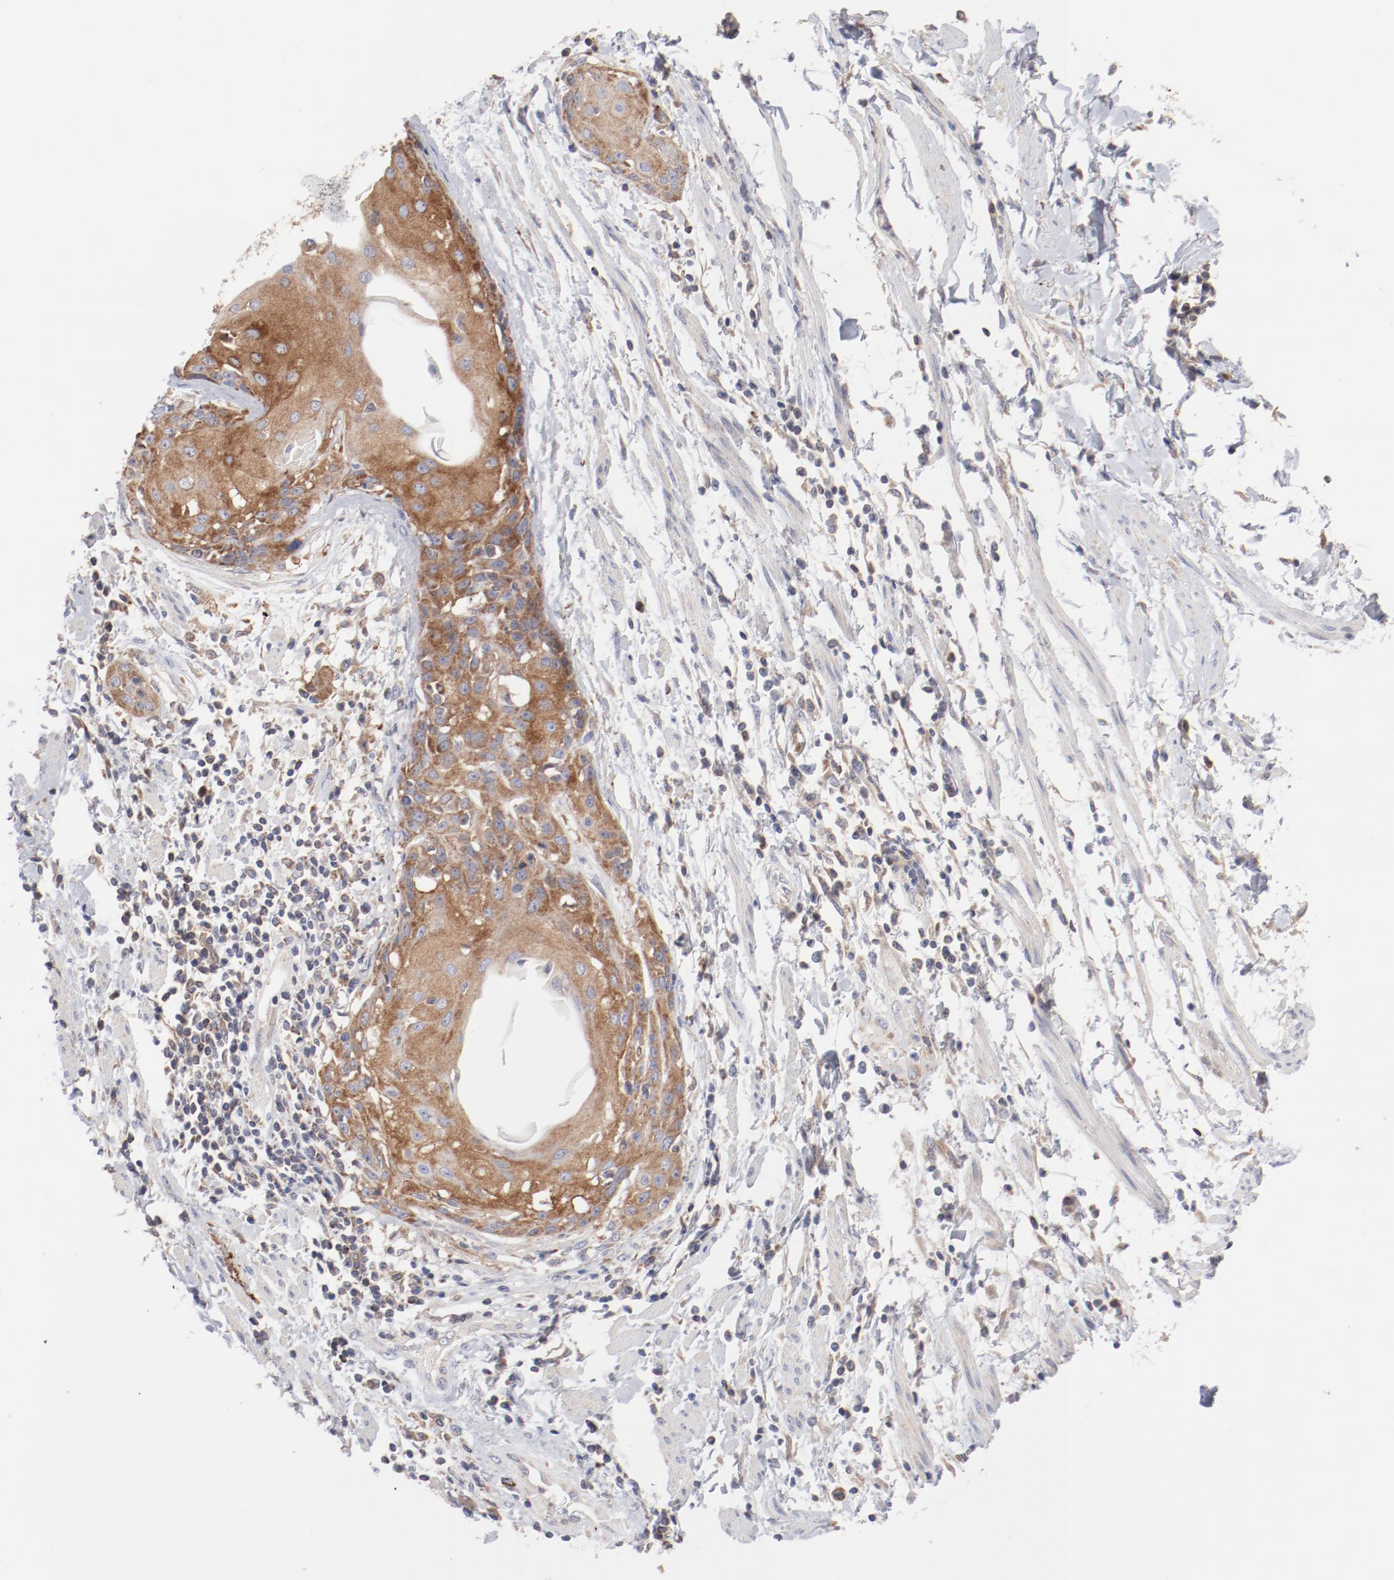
{"staining": {"intensity": "moderate", "quantity": ">75%", "location": "cytoplasmic/membranous"}, "tissue": "cervical cancer", "cell_type": "Tumor cells", "image_type": "cancer", "snomed": [{"axis": "morphology", "description": "Squamous cell carcinoma, NOS"}, {"axis": "topography", "description": "Cervix"}], "caption": "Cervical cancer (squamous cell carcinoma) was stained to show a protein in brown. There is medium levels of moderate cytoplasmic/membranous staining in about >75% of tumor cells.", "gene": "PPFIBP2", "patient": {"sex": "female", "age": 57}}